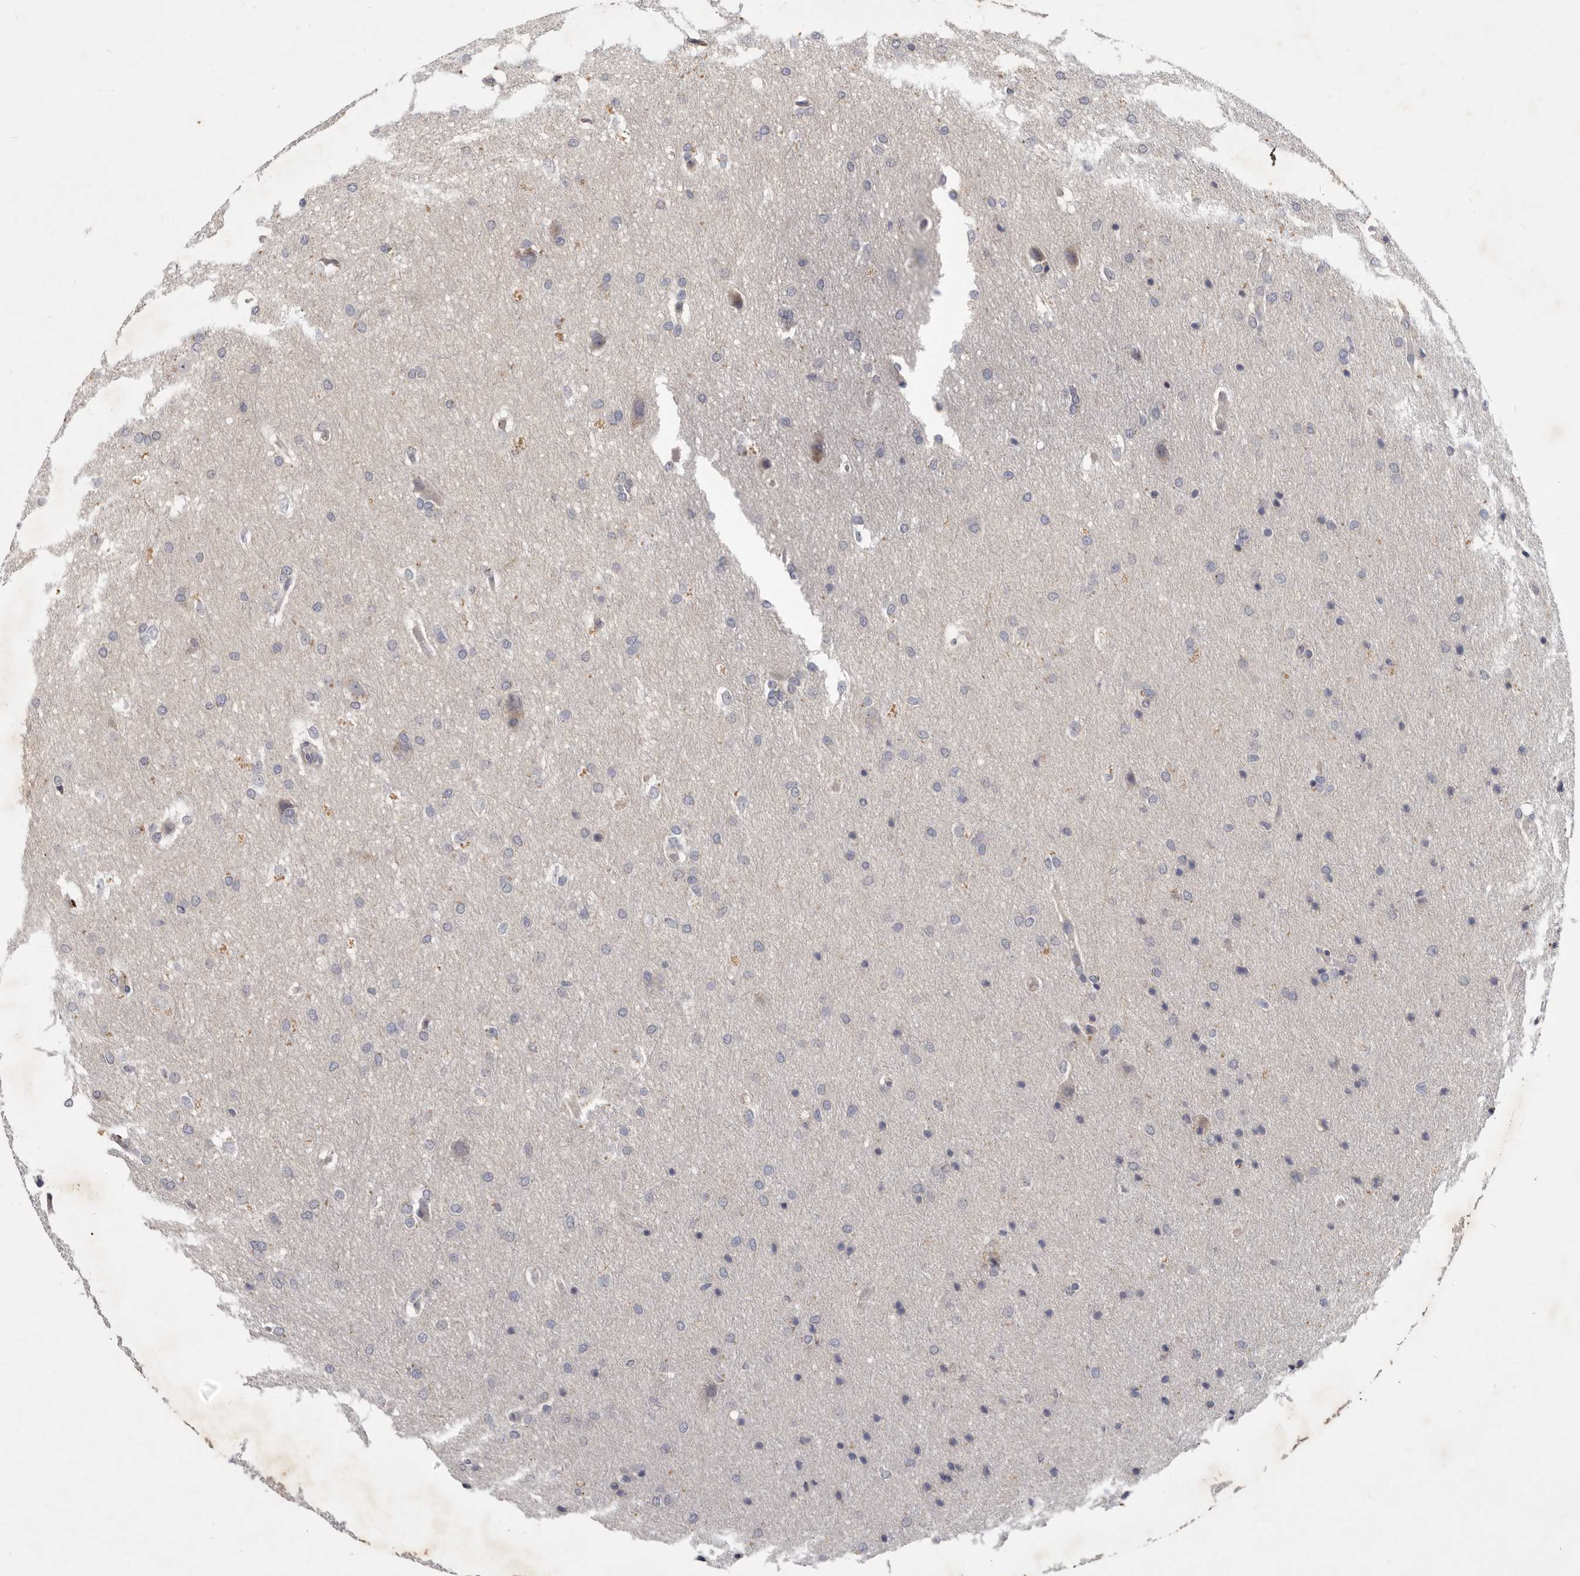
{"staining": {"intensity": "negative", "quantity": "none", "location": "none"}, "tissue": "glioma", "cell_type": "Tumor cells", "image_type": "cancer", "snomed": [{"axis": "morphology", "description": "Glioma, malignant, Low grade"}, {"axis": "topography", "description": "Brain"}], "caption": "Histopathology image shows no protein staining in tumor cells of glioma tissue. (Stains: DAB (3,3'-diaminobenzidine) immunohistochemistry (IHC) with hematoxylin counter stain, Microscopy: brightfield microscopy at high magnification).", "gene": "SLC22A1", "patient": {"sex": "female", "age": 37}}